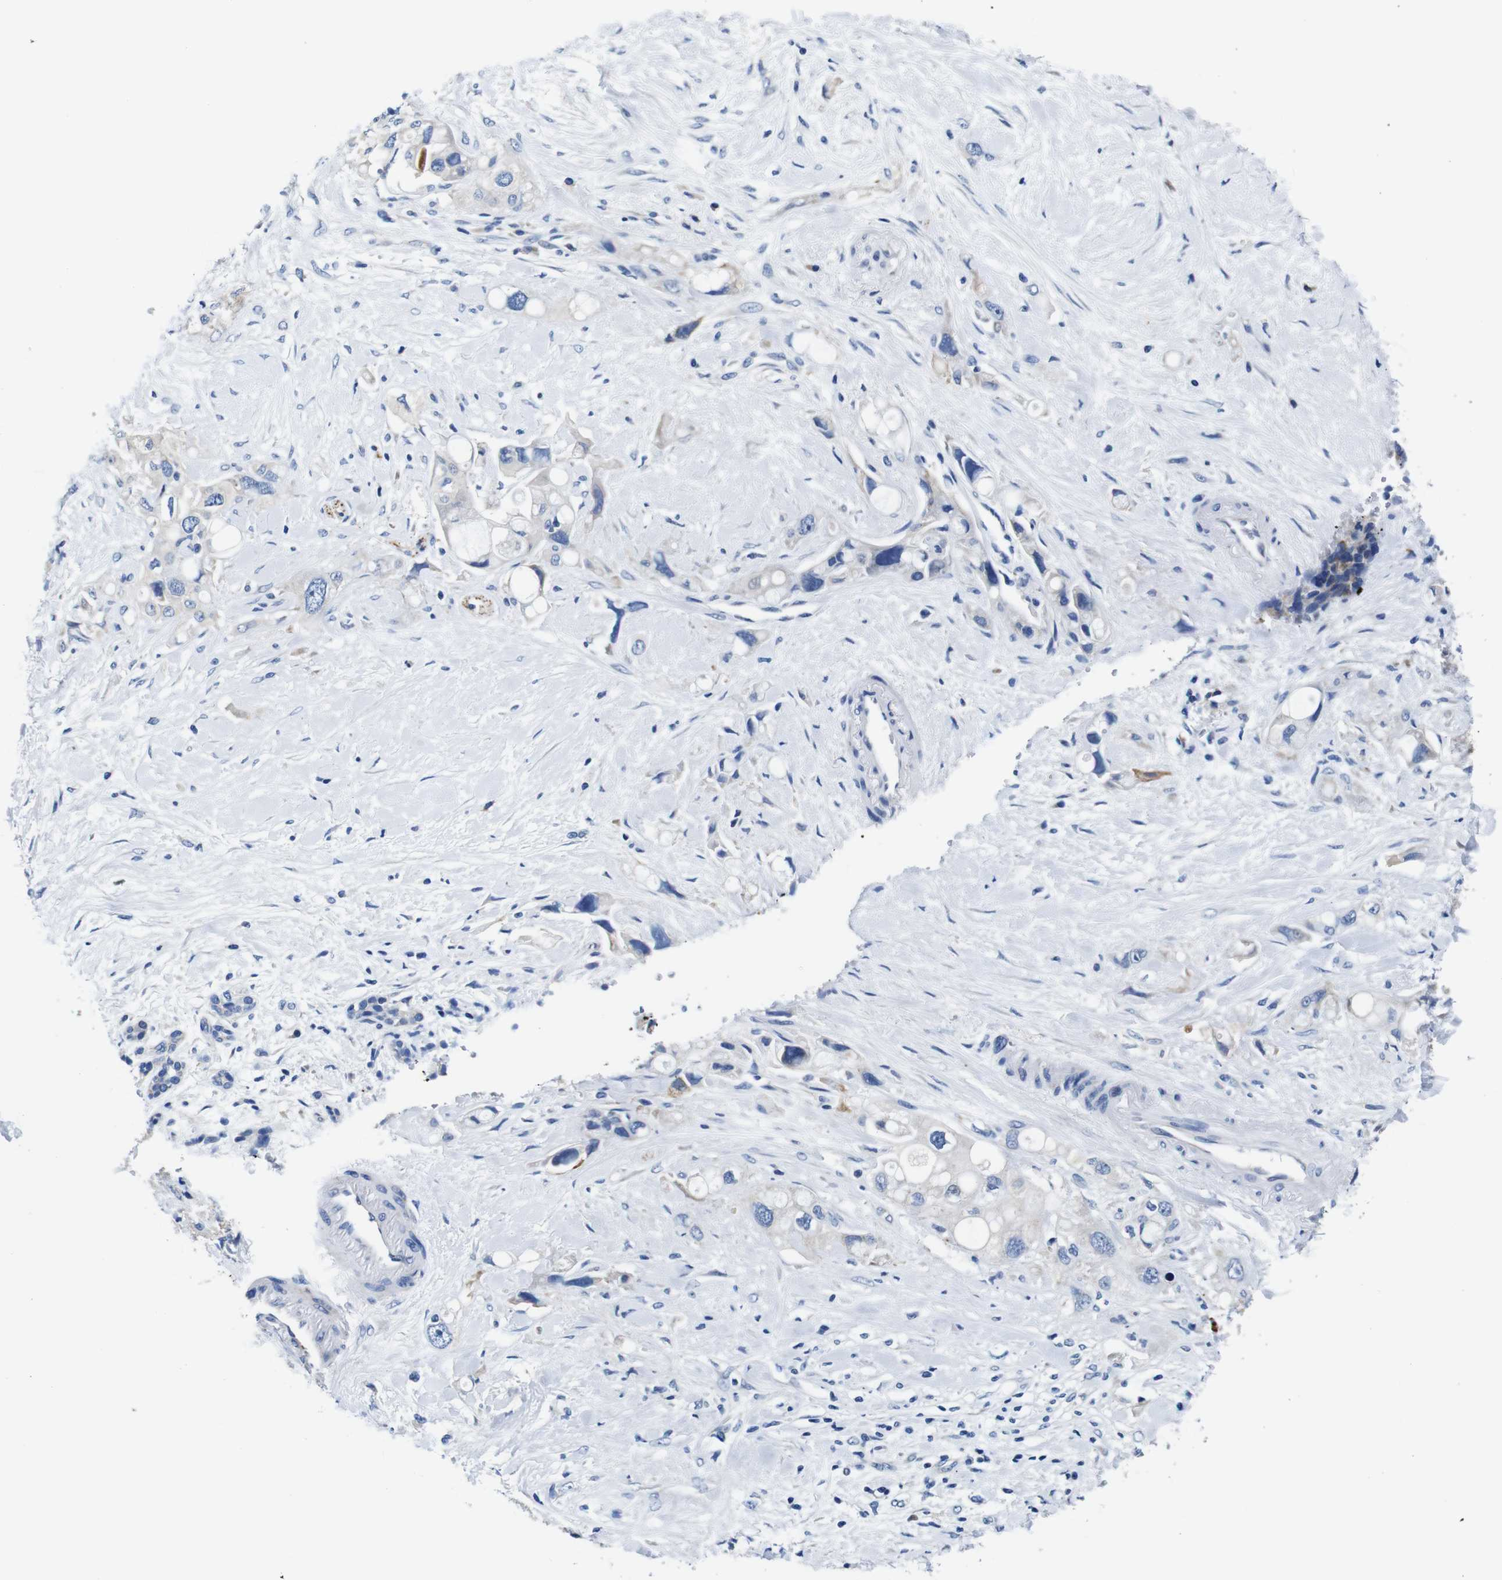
{"staining": {"intensity": "negative", "quantity": "none", "location": "none"}, "tissue": "pancreatic cancer", "cell_type": "Tumor cells", "image_type": "cancer", "snomed": [{"axis": "morphology", "description": "Adenocarcinoma, NOS"}, {"axis": "topography", "description": "Pancreas"}], "caption": "This is a micrograph of IHC staining of pancreatic adenocarcinoma, which shows no positivity in tumor cells. The staining is performed using DAB brown chromogen with nuclei counter-stained in using hematoxylin.", "gene": "SNX19", "patient": {"sex": "female", "age": 56}}